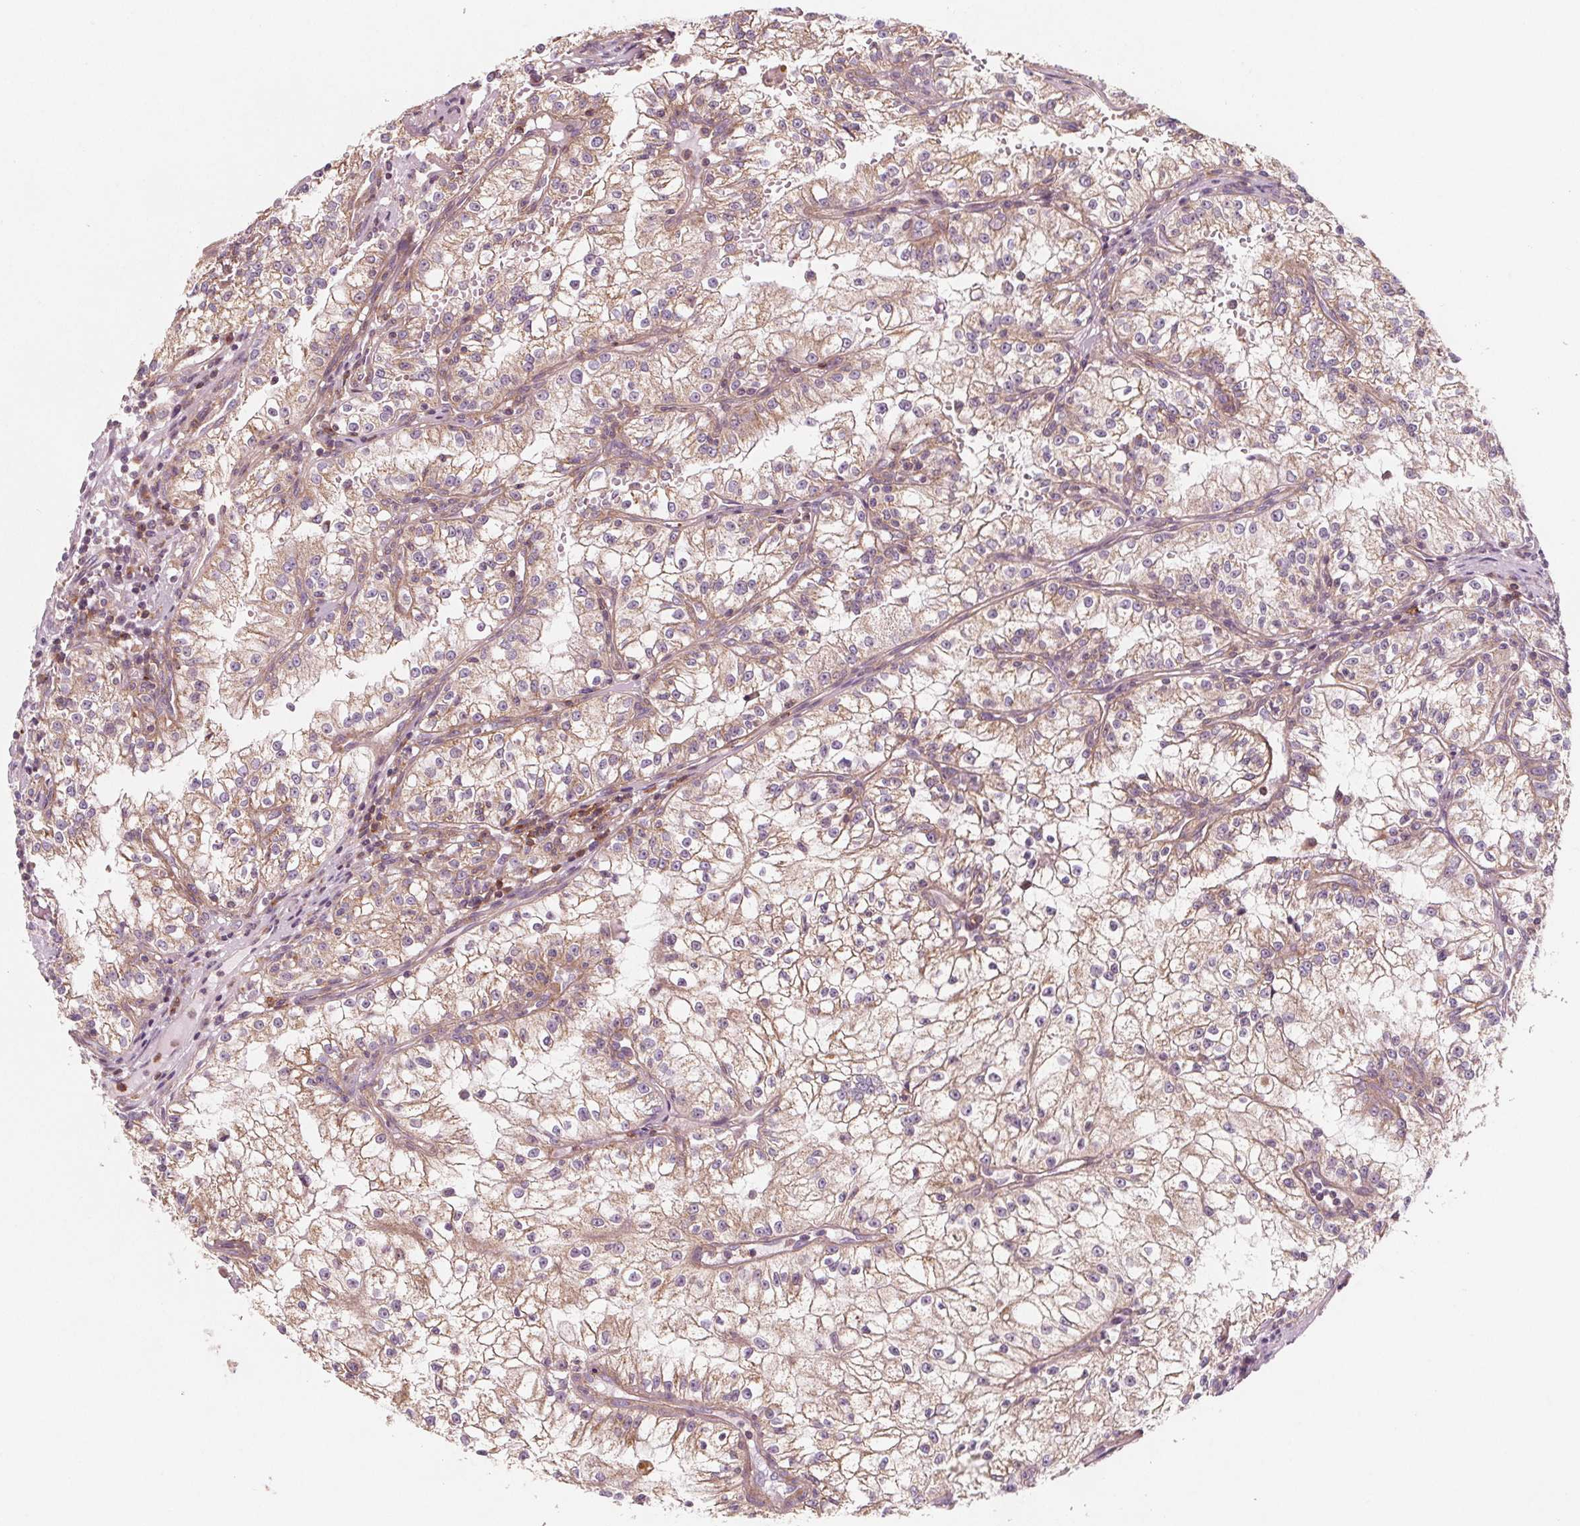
{"staining": {"intensity": "weak", "quantity": ">75%", "location": "cytoplasmic/membranous"}, "tissue": "renal cancer", "cell_type": "Tumor cells", "image_type": "cancer", "snomed": [{"axis": "morphology", "description": "Adenocarcinoma, NOS"}, {"axis": "topography", "description": "Kidney"}], "caption": "Renal adenocarcinoma tissue demonstrates weak cytoplasmic/membranous staining in approximately >75% of tumor cells", "gene": "ADAM33", "patient": {"sex": "male", "age": 36}}